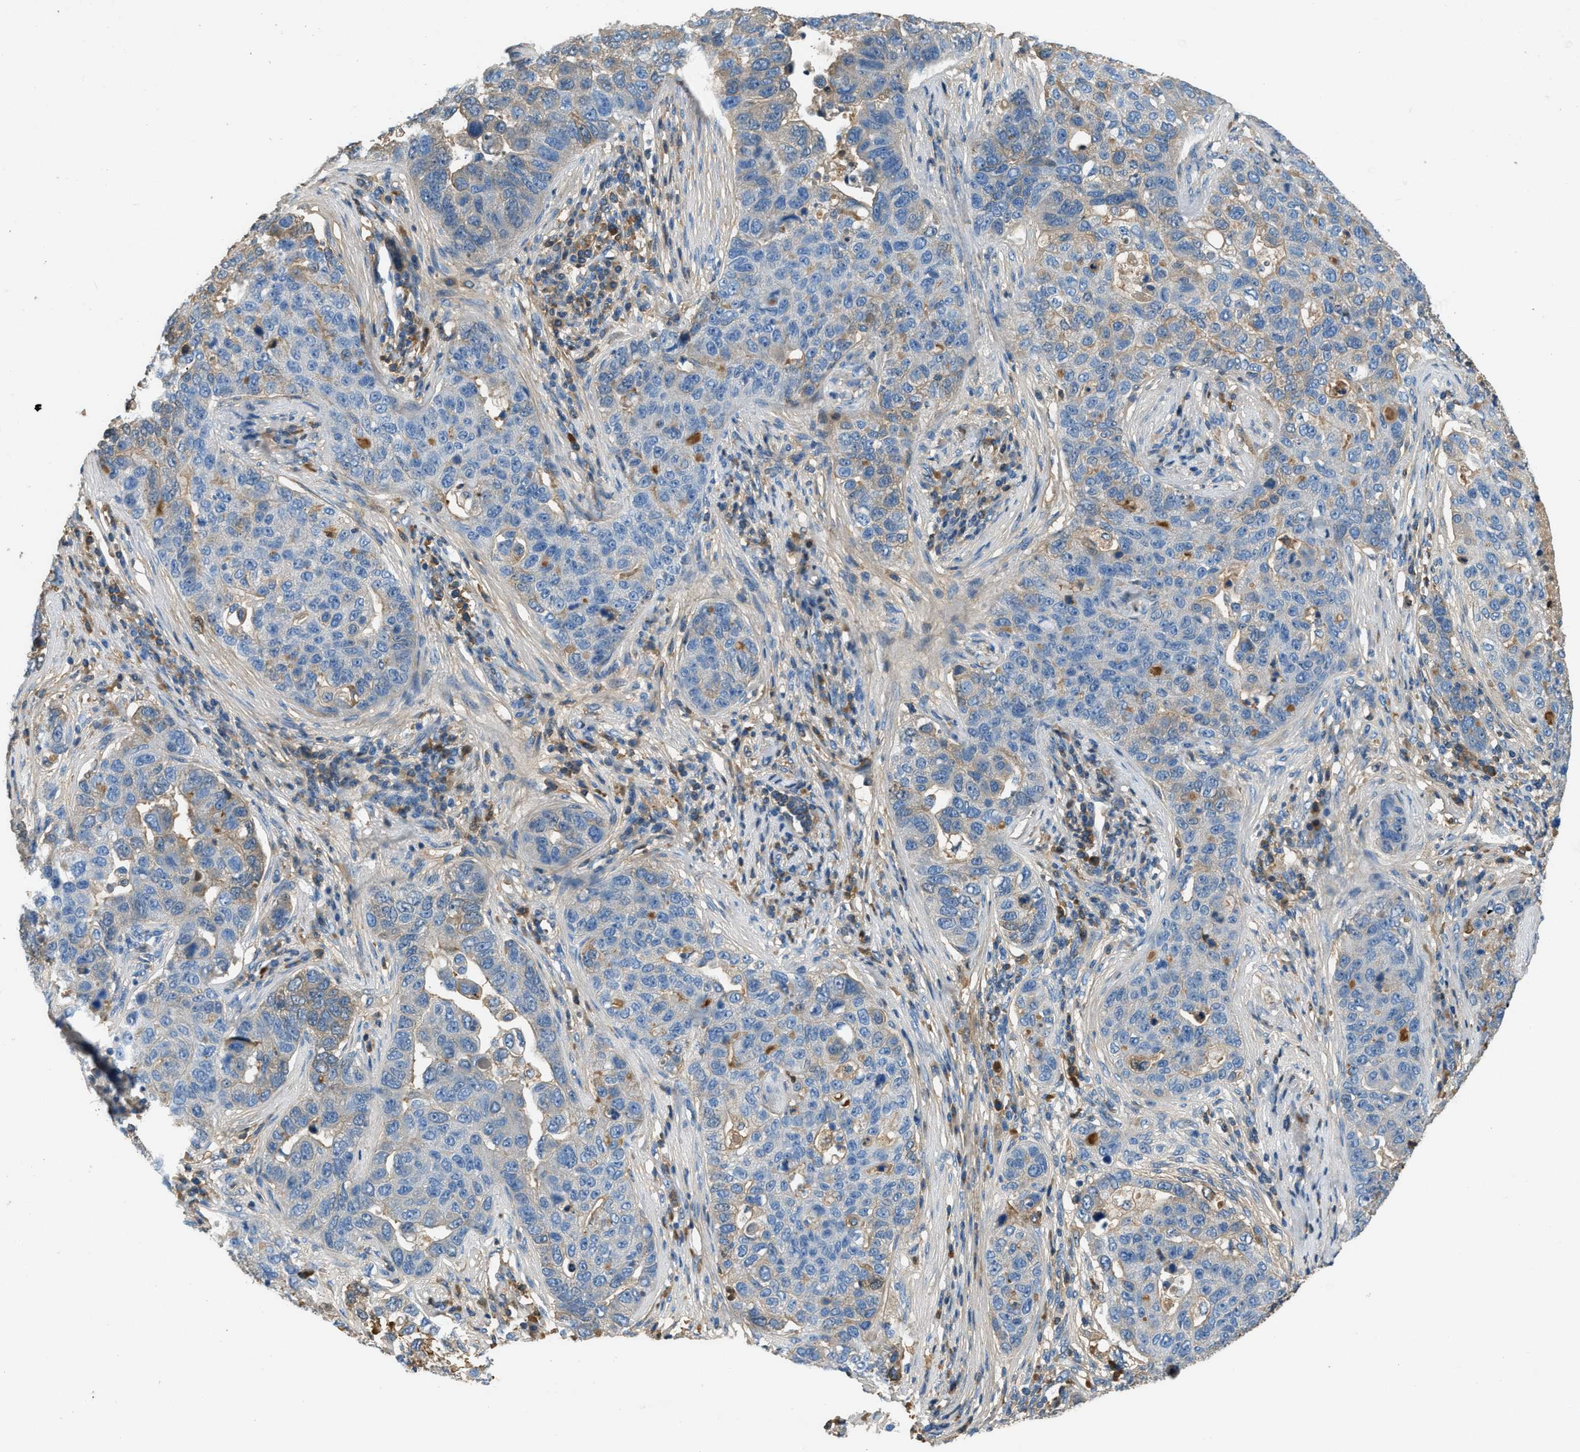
{"staining": {"intensity": "moderate", "quantity": "<25%", "location": "cytoplasmic/membranous"}, "tissue": "pancreatic cancer", "cell_type": "Tumor cells", "image_type": "cancer", "snomed": [{"axis": "morphology", "description": "Adenocarcinoma, NOS"}, {"axis": "topography", "description": "Pancreas"}], "caption": "Pancreatic cancer (adenocarcinoma) stained with DAB immunohistochemistry (IHC) exhibits low levels of moderate cytoplasmic/membranous staining in approximately <25% of tumor cells.", "gene": "STC1", "patient": {"sex": "female", "age": 61}}